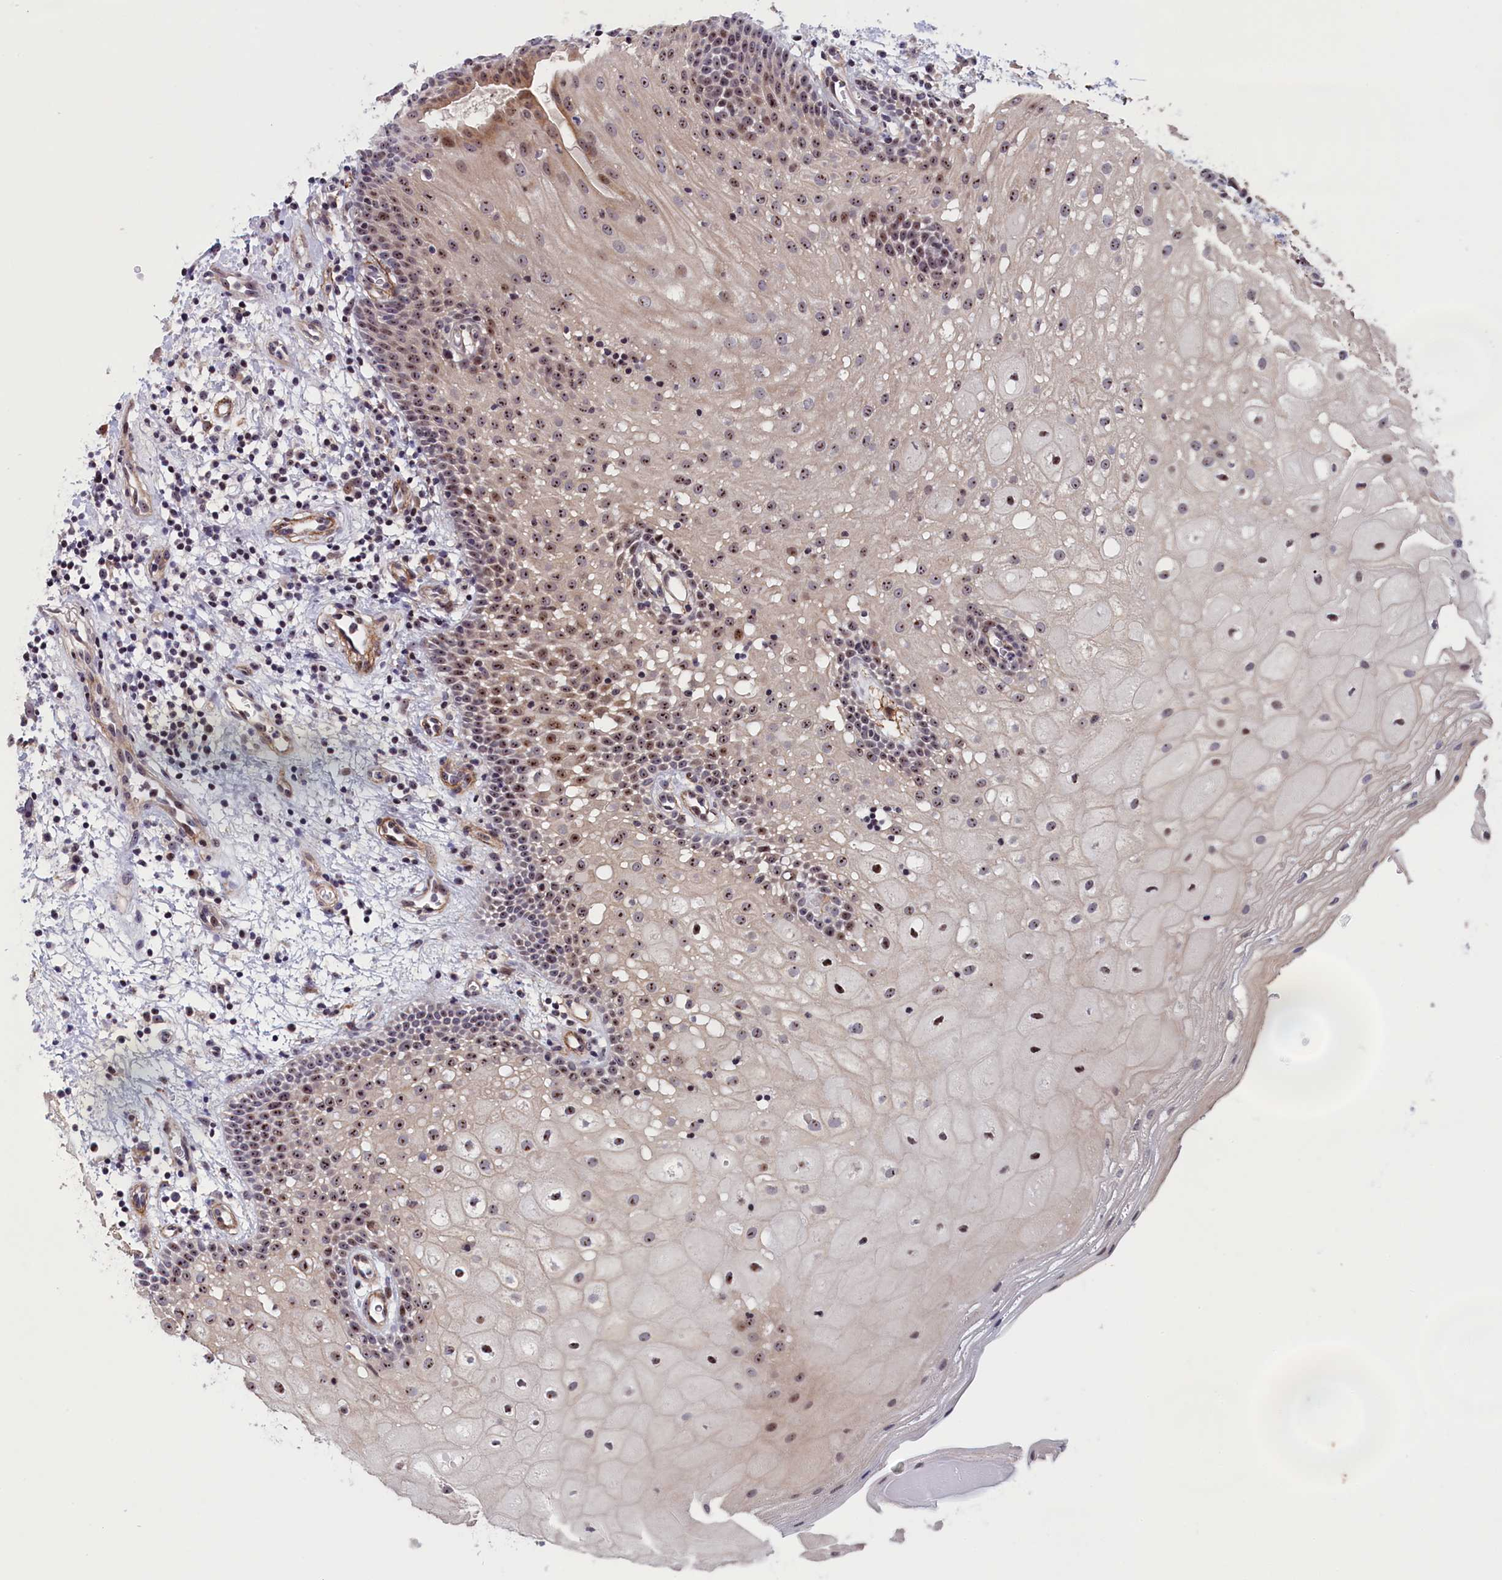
{"staining": {"intensity": "strong", "quantity": "25%-75%", "location": "nuclear"}, "tissue": "oral mucosa", "cell_type": "Squamous epithelial cells", "image_type": "normal", "snomed": [{"axis": "morphology", "description": "Normal tissue, NOS"}, {"axis": "topography", "description": "Oral tissue"}], "caption": "Normal oral mucosa was stained to show a protein in brown. There is high levels of strong nuclear staining in approximately 25%-75% of squamous epithelial cells. The staining was performed using DAB (3,3'-diaminobenzidine) to visualize the protein expression in brown, while the nuclei were stained in blue with hematoxylin (Magnification: 20x).", "gene": "PPAN", "patient": {"sex": "male", "age": 74}}